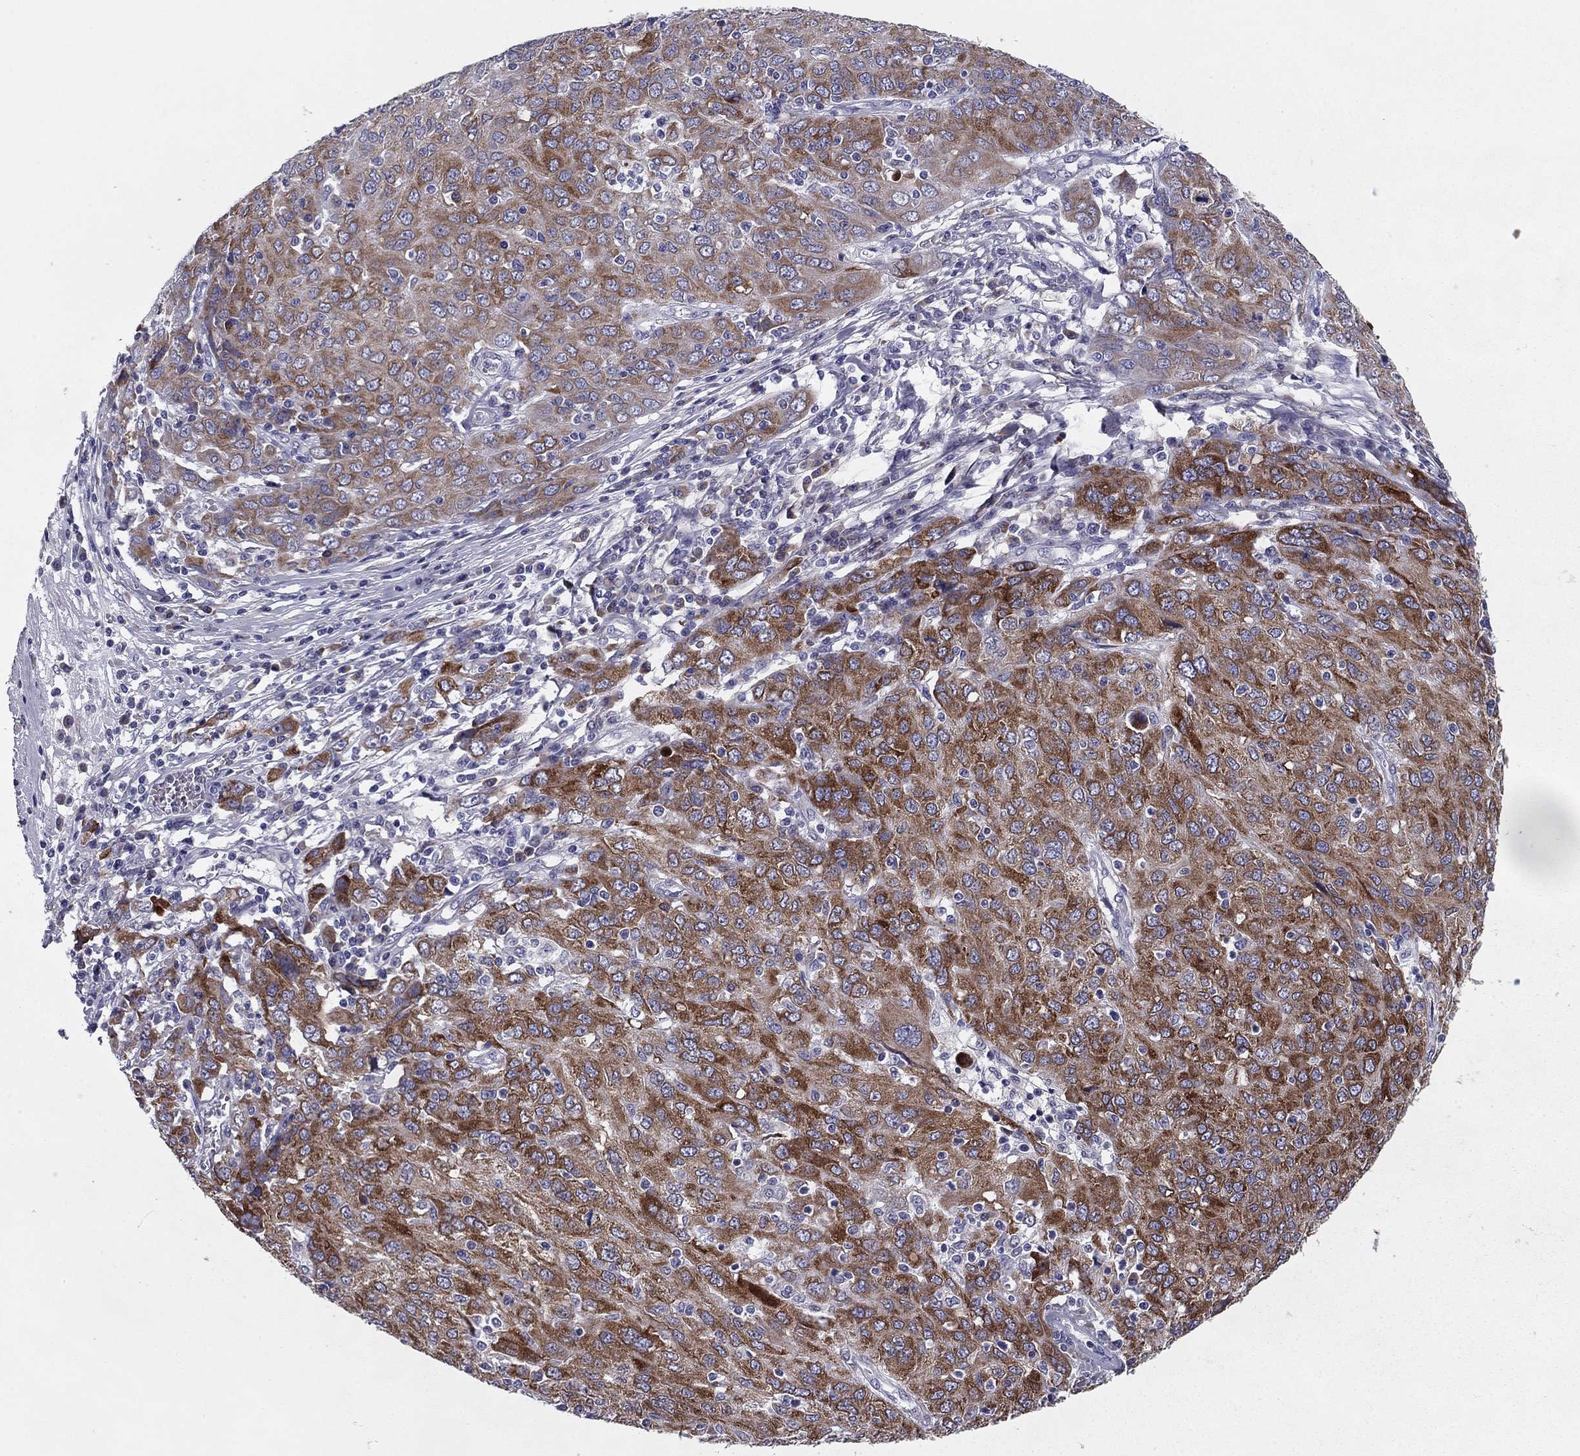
{"staining": {"intensity": "moderate", "quantity": ">75%", "location": "cytoplasmic/membranous"}, "tissue": "ovarian cancer", "cell_type": "Tumor cells", "image_type": "cancer", "snomed": [{"axis": "morphology", "description": "Carcinoma, endometroid"}, {"axis": "topography", "description": "Ovary"}], "caption": "Immunohistochemical staining of human ovarian cancer (endometroid carcinoma) displays moderate cytoplasmic/membranous protein staining in approximately >75% of tumor cells.", "gene": "TMED3", "patient": {"sex": "female", "age": 50}}